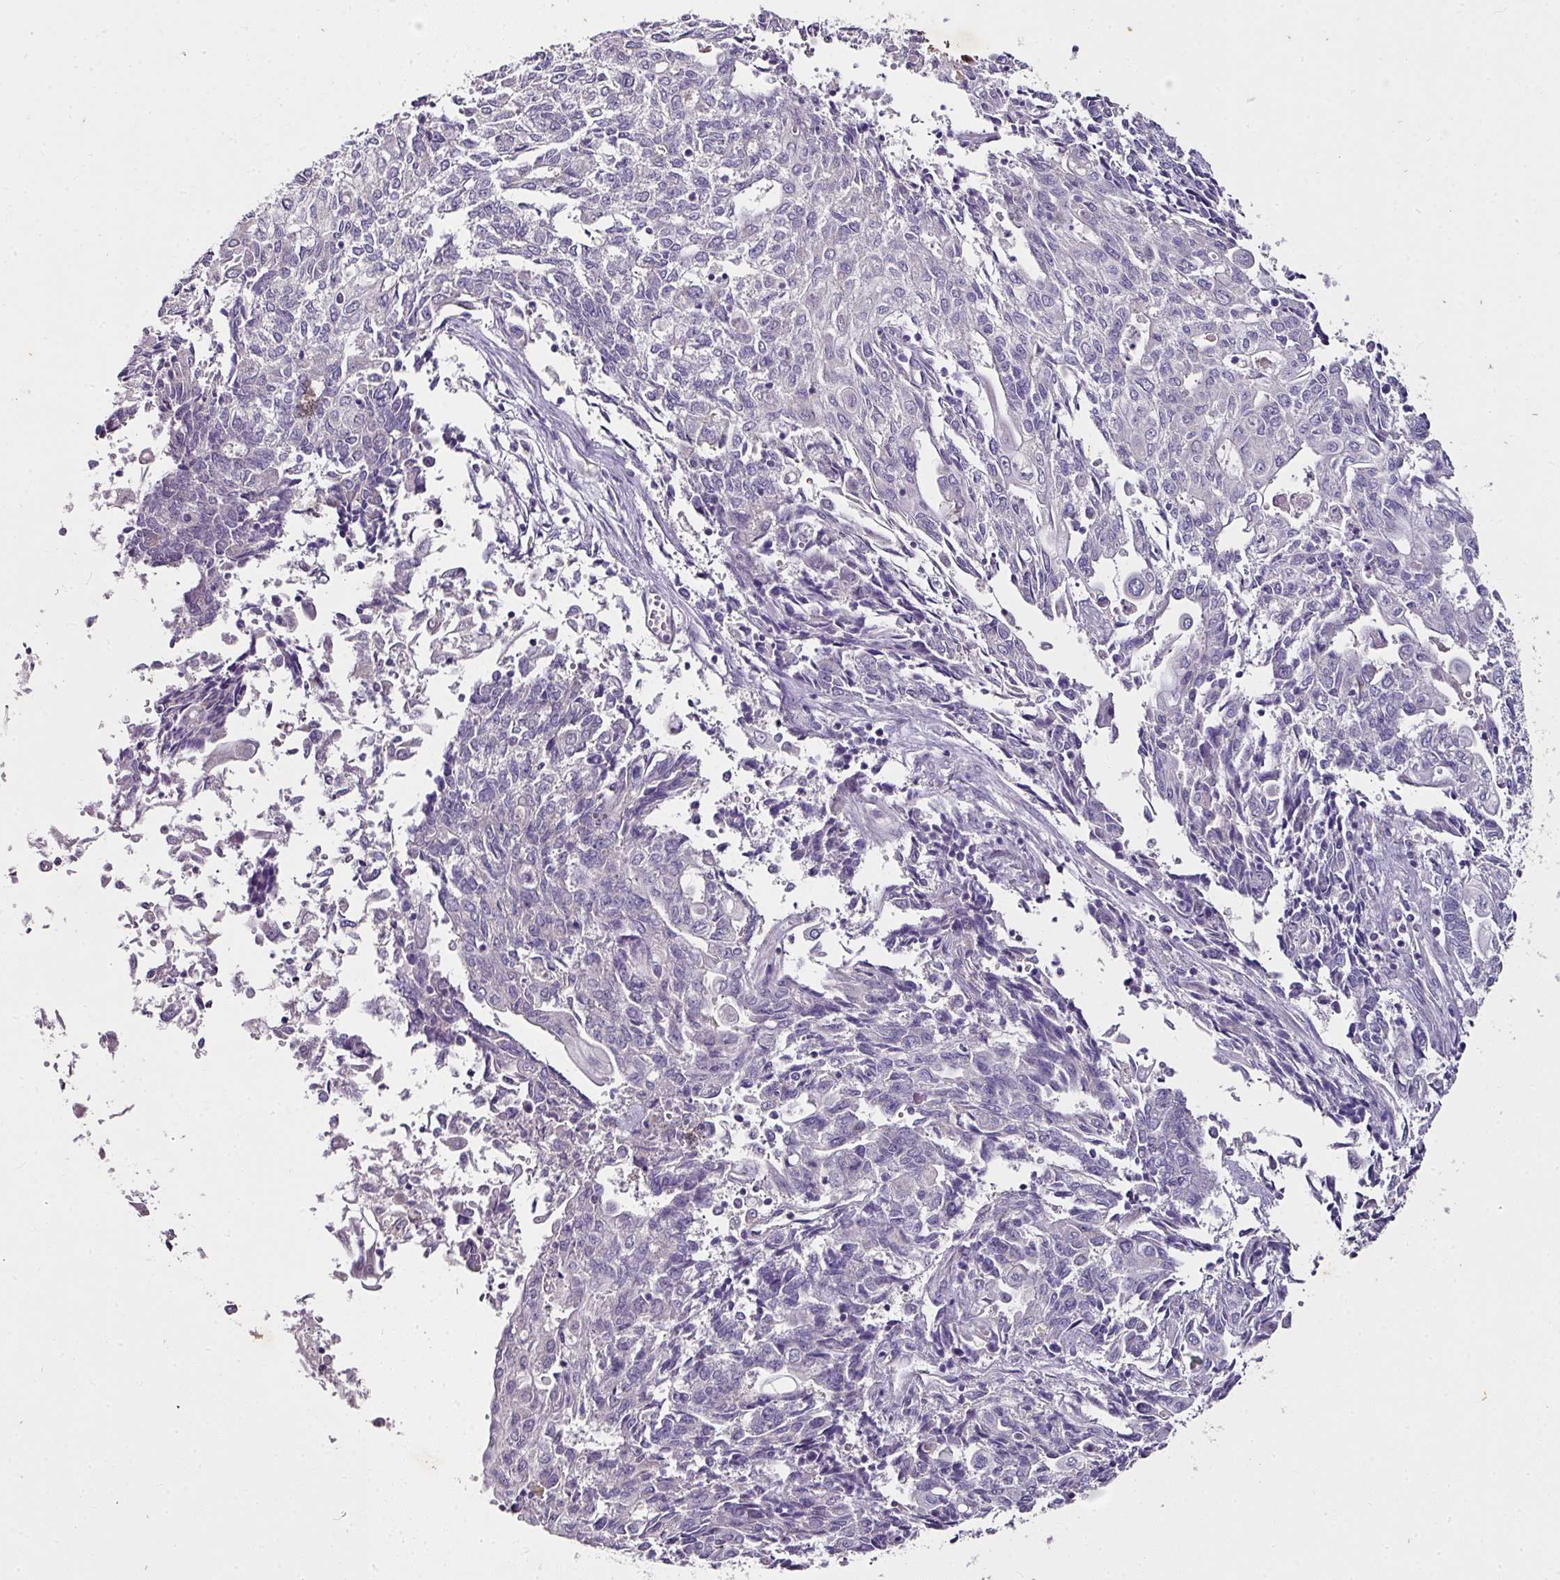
{"staining": {"intensity": "negative", "quantity": "none", "location": "none"}, "tissue": "endometrial cancer", "cell_type": "Tumor cells", "image_type": "cancer", "snomed": [{"axis": "morphology", "description": "Adenocarcinoma, NOS"}, {"axis": "topography", "description": "Endometrium"}], "caption": "Immunohistochemistry of human endometrial cancer (adenocarcinoma) reveals no positivity in tumor cells. The staining is performed using DAB brown chromogen with nuclei counter-stained in using hematoxylin.", "gene": "SKIC2", "patient": {"sex": "female", "age": 54}}